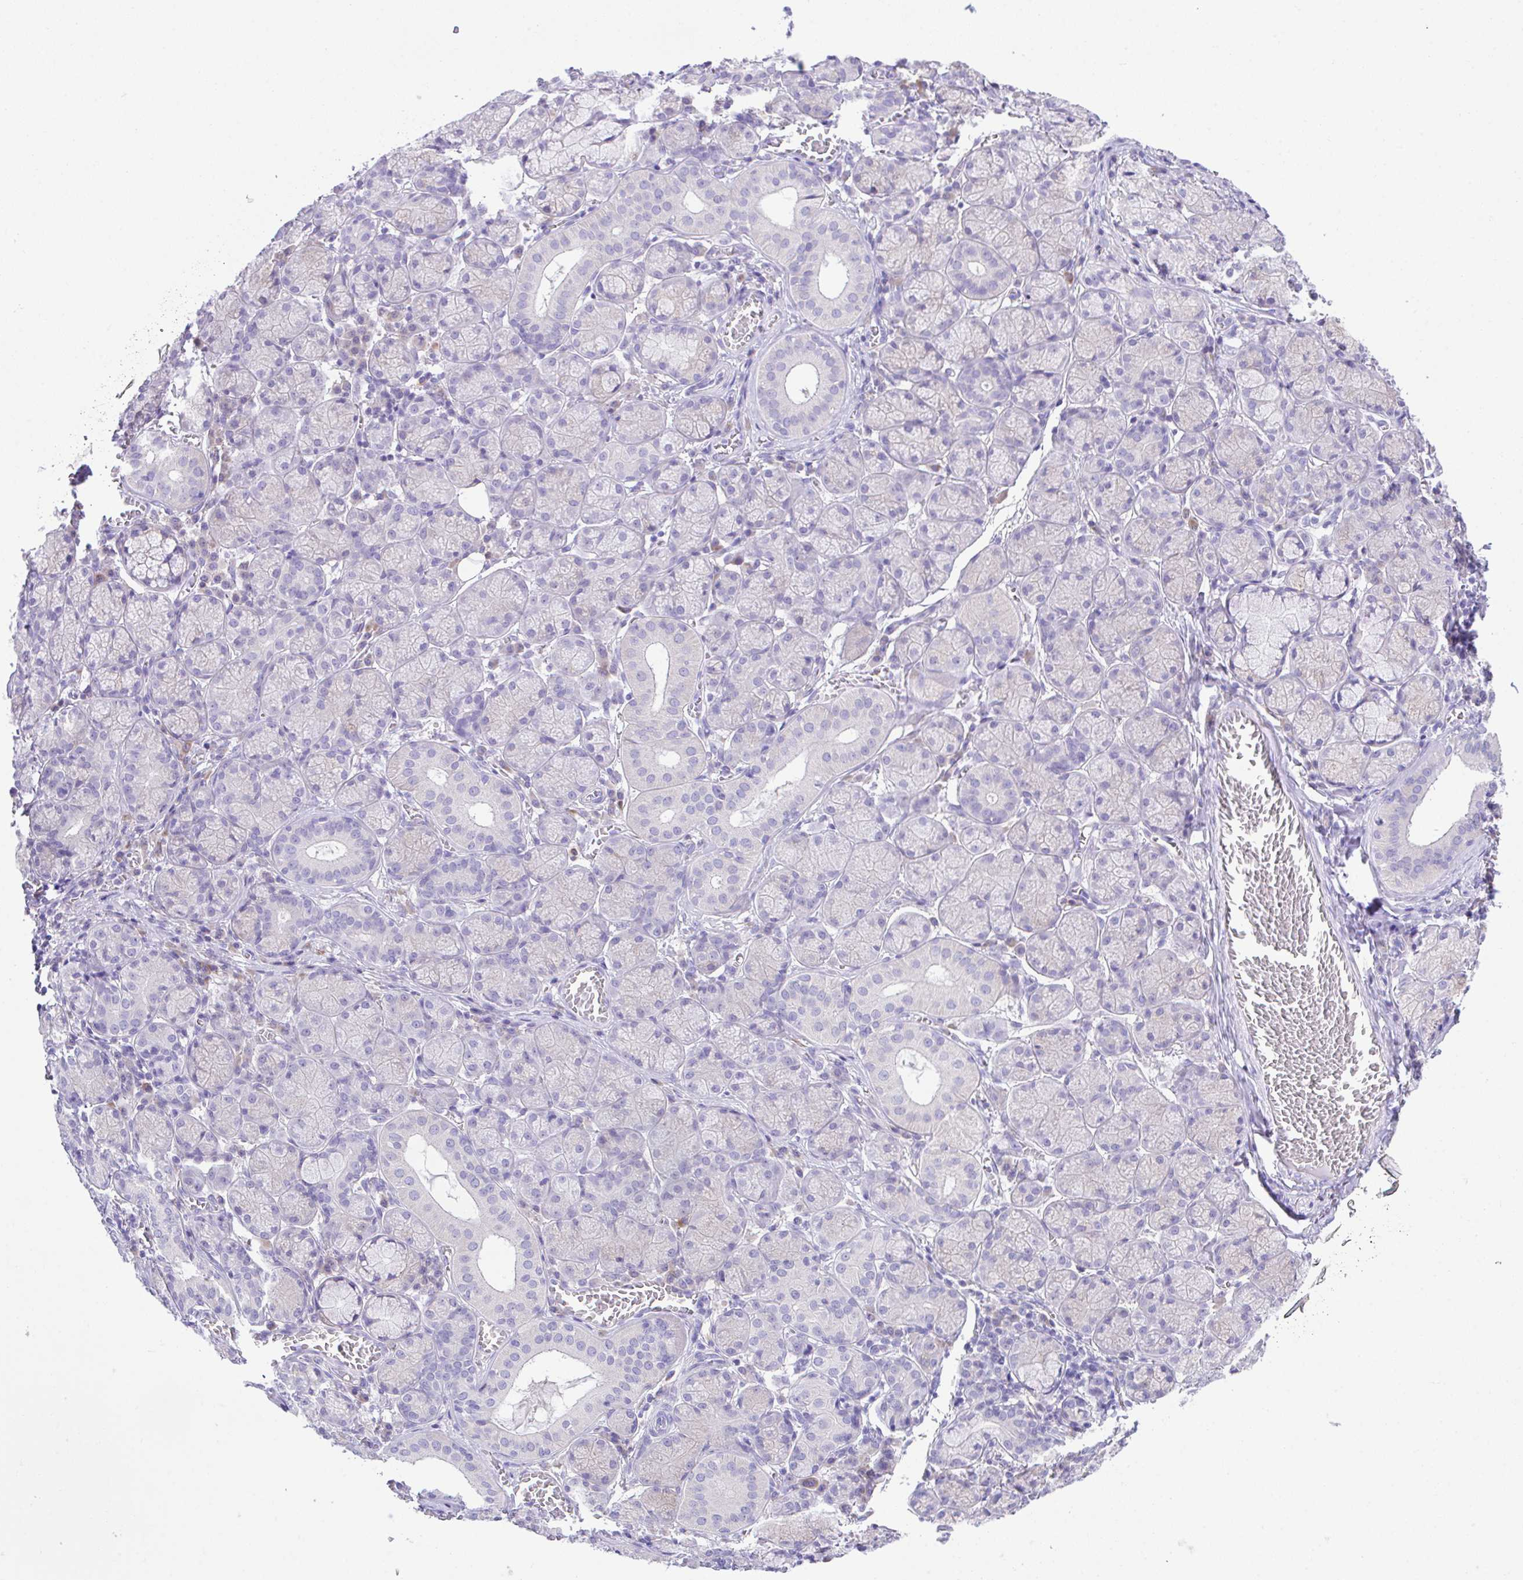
{"staining": {"intensity": "moderate", "quantity": "<25%", "location": "cytoplasmic/membranous"}, "tissue": "salivary gland", "cell_type": "Glandular cells", "image_type": "normal", "snomed": [{"axis": "morphology", "description": "Normal tissue, NOS"}, {"axis": "topography", "description": "Salivary gland"}], "caption": "Immunohistochemistry (IHC) micrograph of unremarkable salivary gland: human salivary gland stained using IHC demonstrates low levels of moderate protein expression localized specifically in the cytoplasmic/membranous of glandular cells, appearing as a cytoplasmic/membranous brown color.", "gene": "HACD4", "patient": {"sex": "female", "age": 24}}